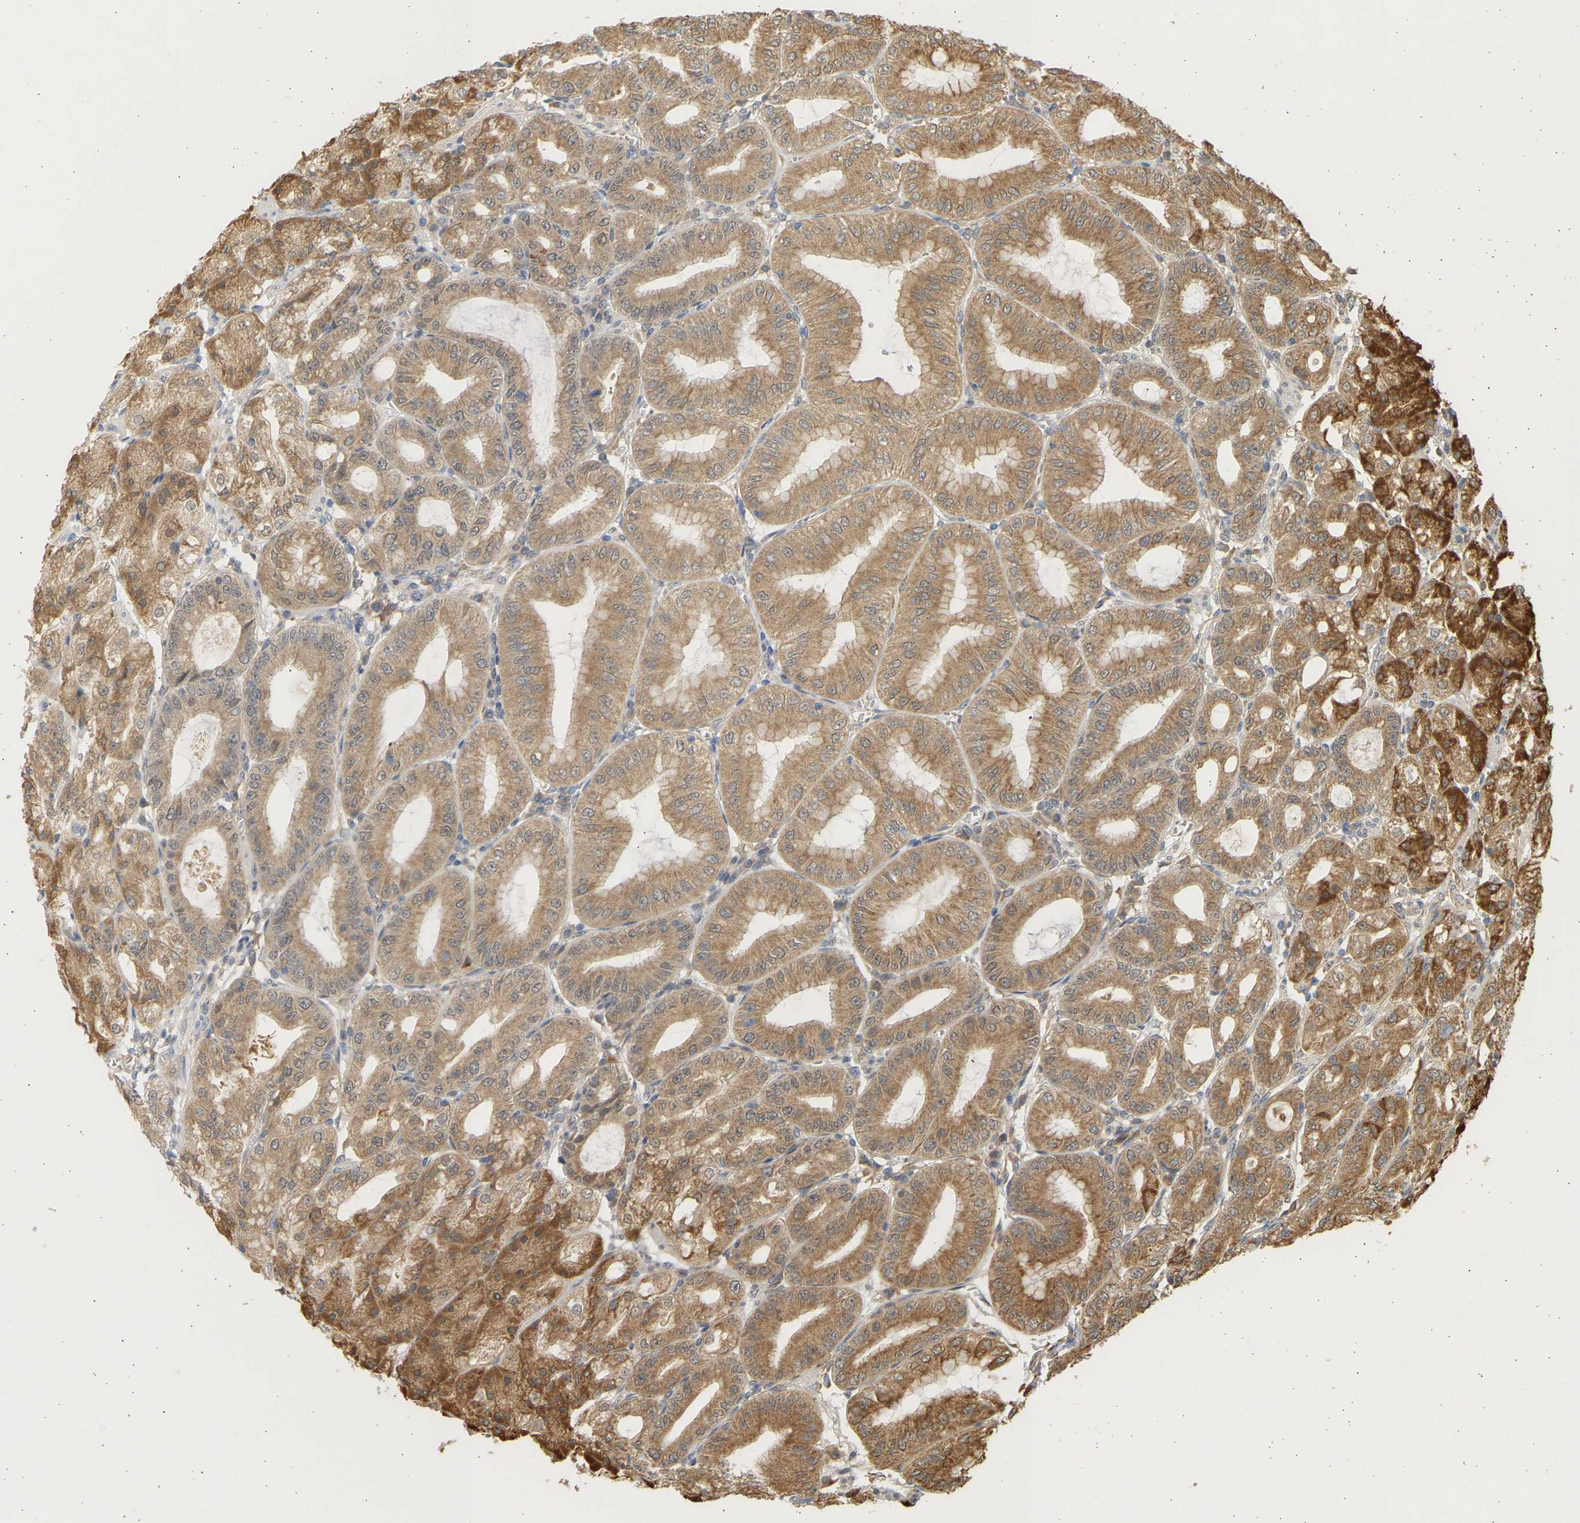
{"staining": {"intensity": "moderate", "quantity": ">75%", "location": "cytoplasmic/membranous"}, "tissue": "stomach", "cell_type": "Glandular cells", "image_type": "normal", "snomed": [{"axis": "morphology", "description": "Normal tissue, NOS"}, {"axis": "topography", "description": "Stomach, lower"}], "caption": "Moderate cytoplasmic/membranous protein expression is present in approximately >75% of glandular cells in stomach. The protein of interest is shown in brown color, while the nuclei are stained blue.", "gene": "B4GALT6", "patient": {"sex": "male", "age": 71}}